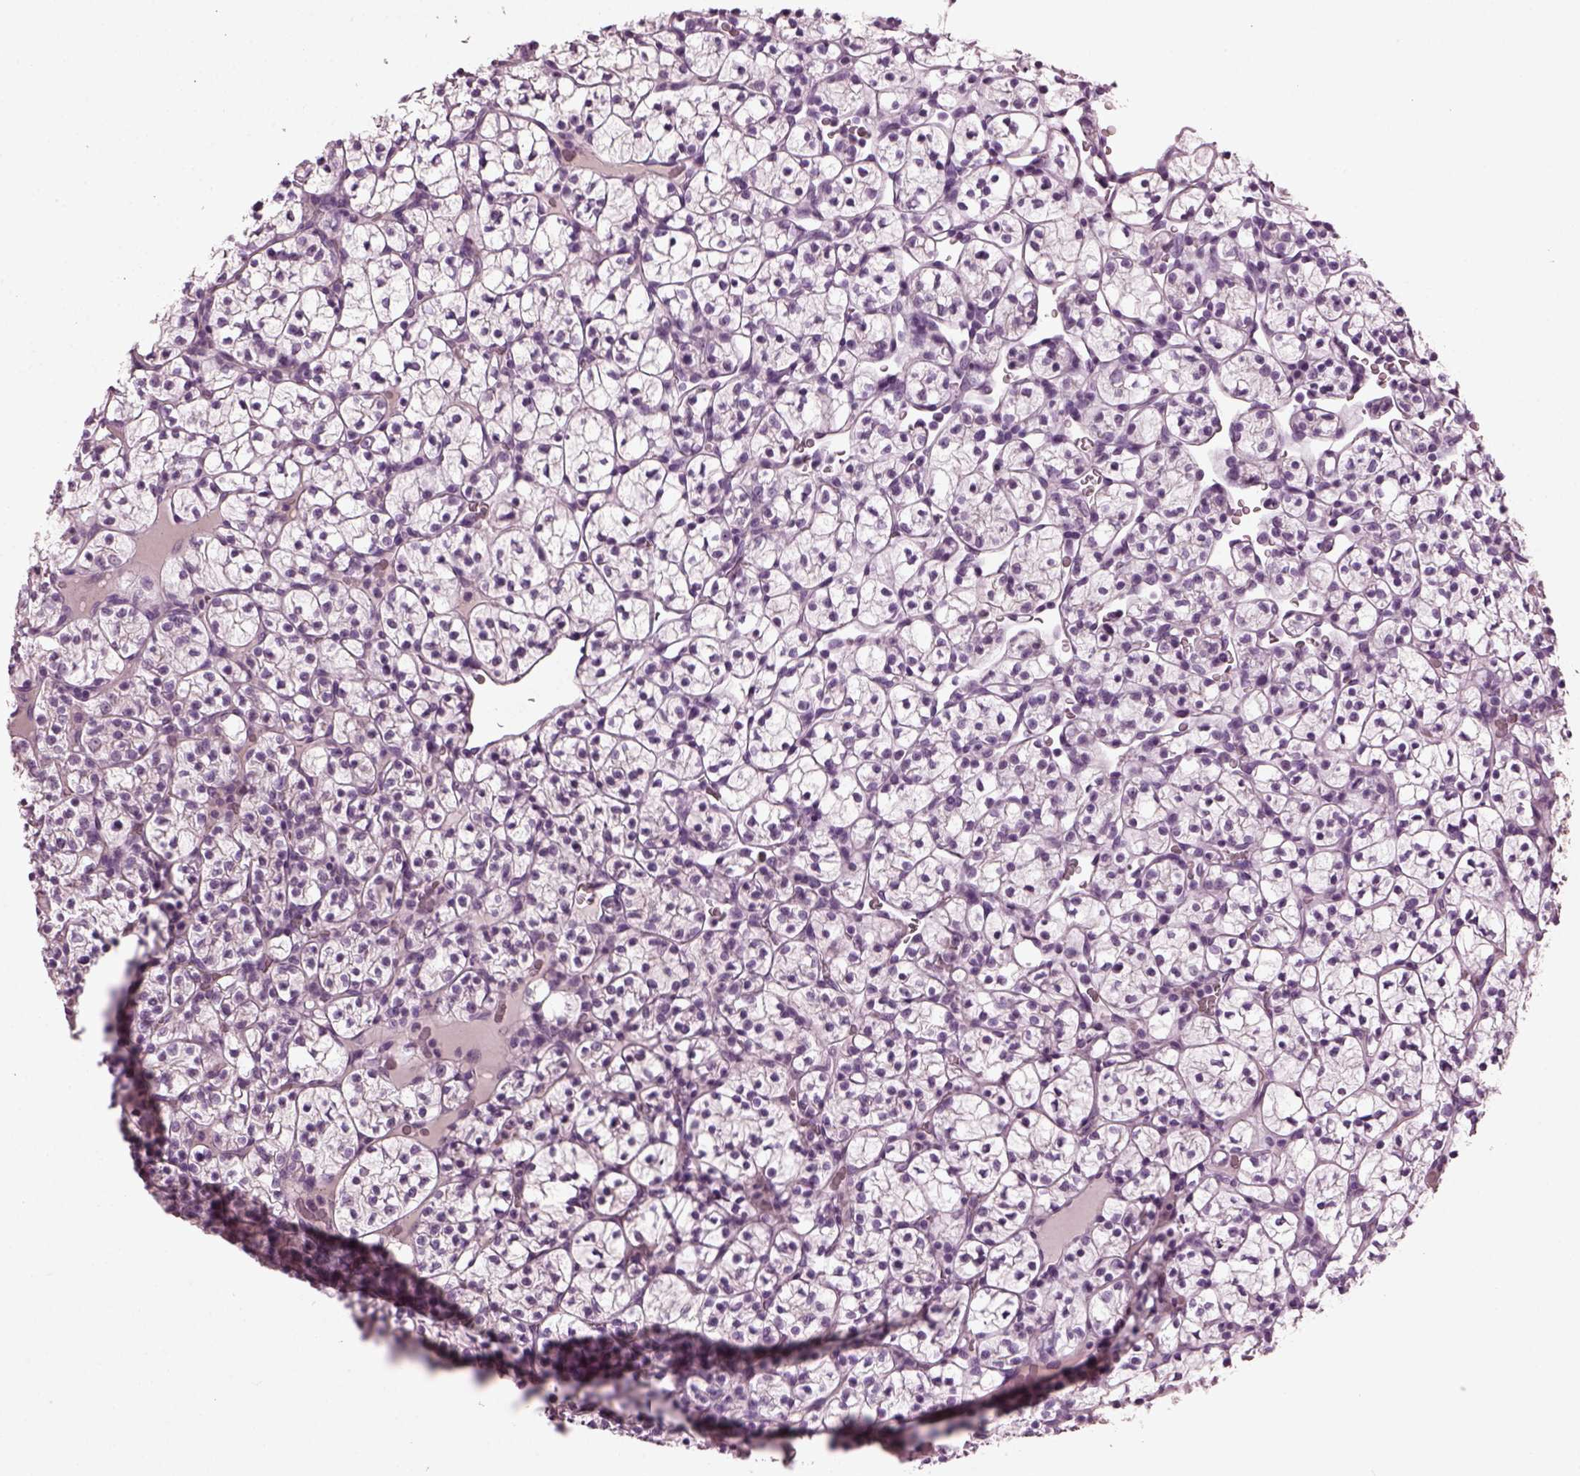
{"staining": {"intensity": "negative", "quantity": "none", "location": "none"}, "tissue": "renal cancer", "cell_type": "Tumor cells", "image_type": "cancer", "snomed": [{"axis": "morphology", "description": "Adenocarcinoma, NOS"}, {"axis": "topography", "description": "Kidney"}], "caption": "Tumor cells show no significant protein positivity in adenocarcinoma (renal).", "gene": "SLC6A17", "patient": {"sex": "female", "age": 89}}